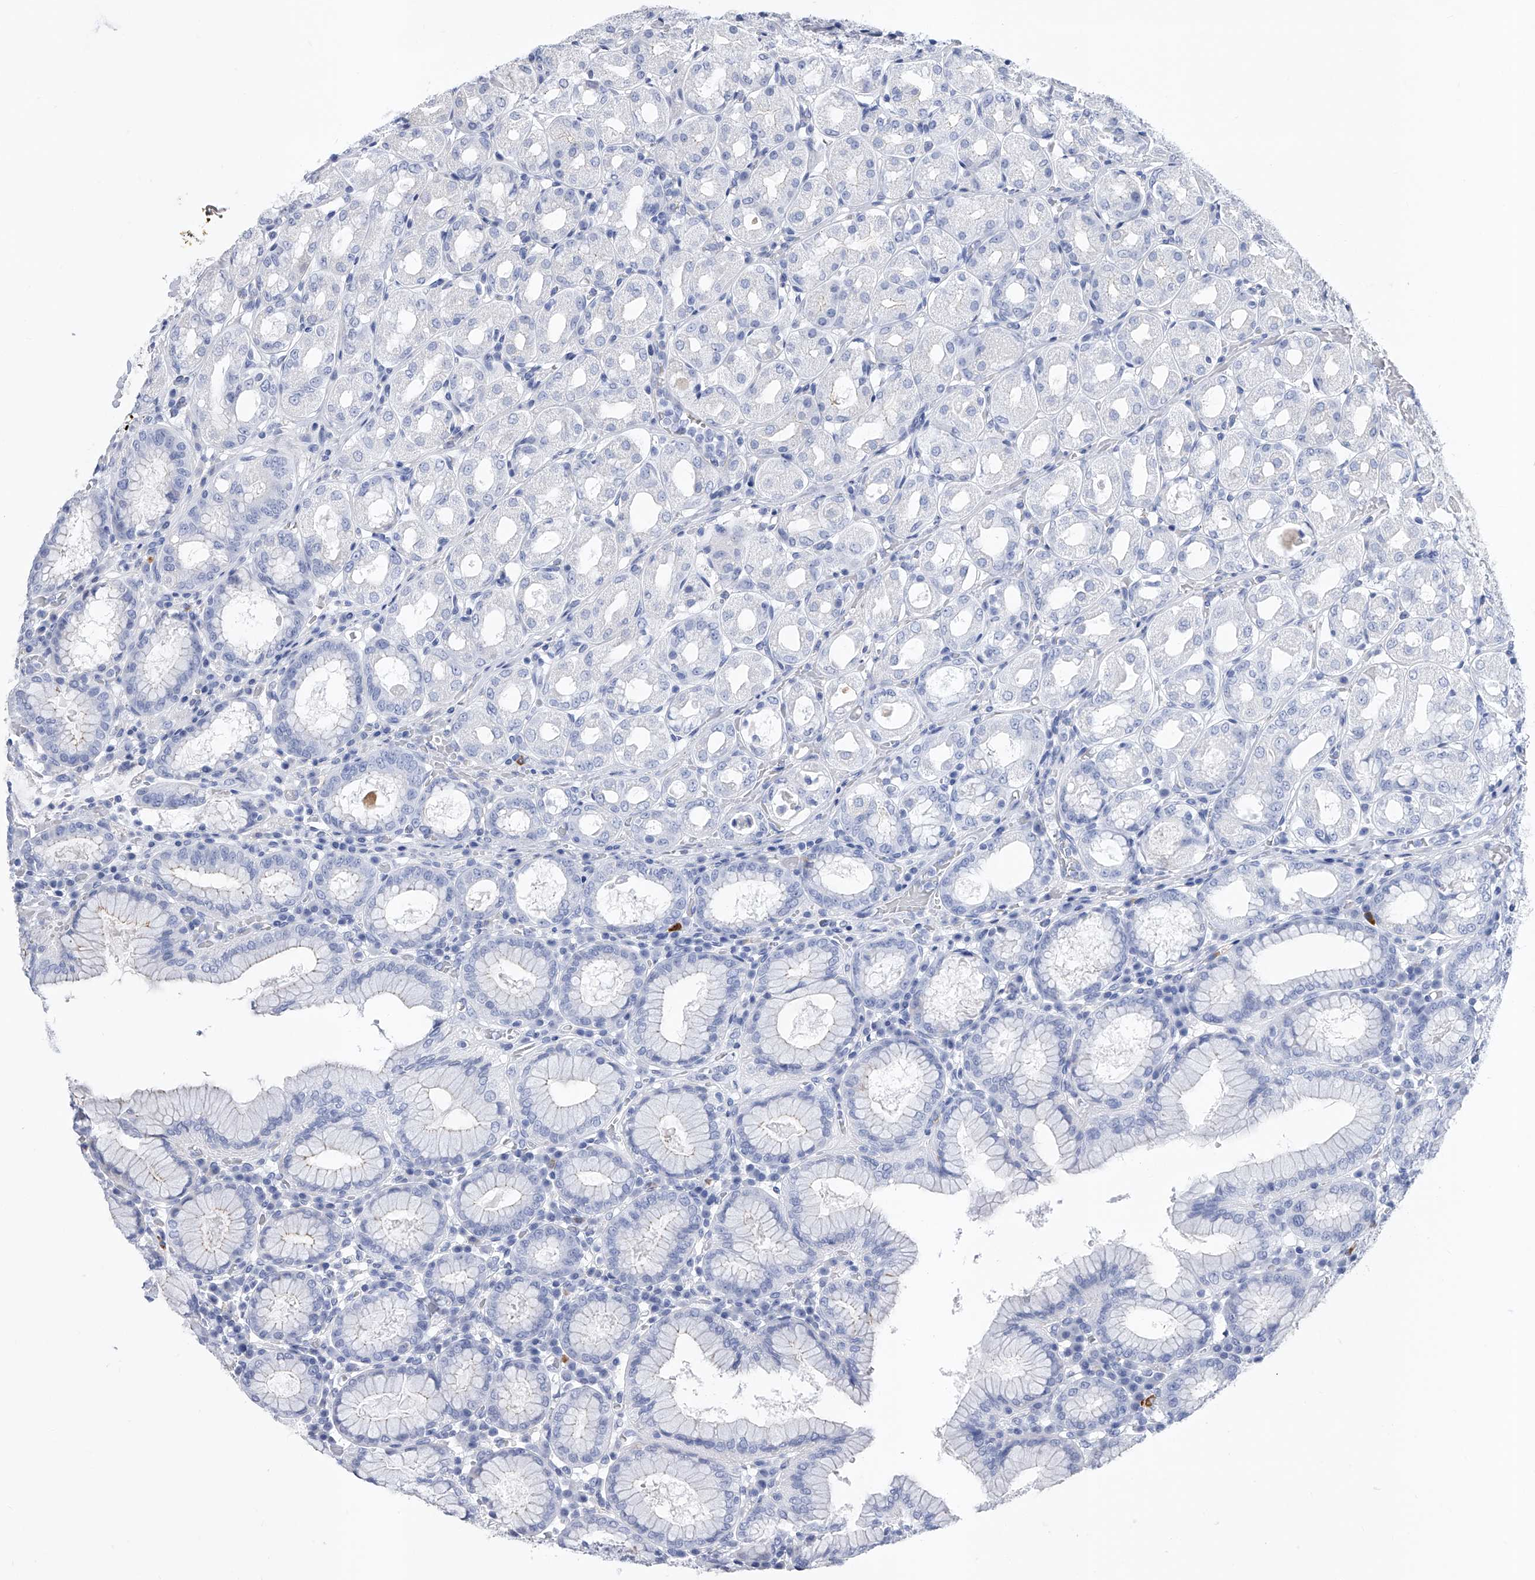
{"staining": {"intensity": "negative", "quantity": "none", "location": "none"}, "tissue": "stomach", "cell_type": "Glandular cells", "image_type": "normal", "snomed": [{"axis": "morphology", "description": "Normal tissue, NOS"}, {"axis": "topography", "description": "Stomach"}, {"axis": "topography", "description": "Stomach, lower"}], "caption": "An image of stomach stained for a protein exhibits no brown staining in glandular cells.", "gene": "ENSG00000250424", "patient": {"sex": "female", "age": 56}}